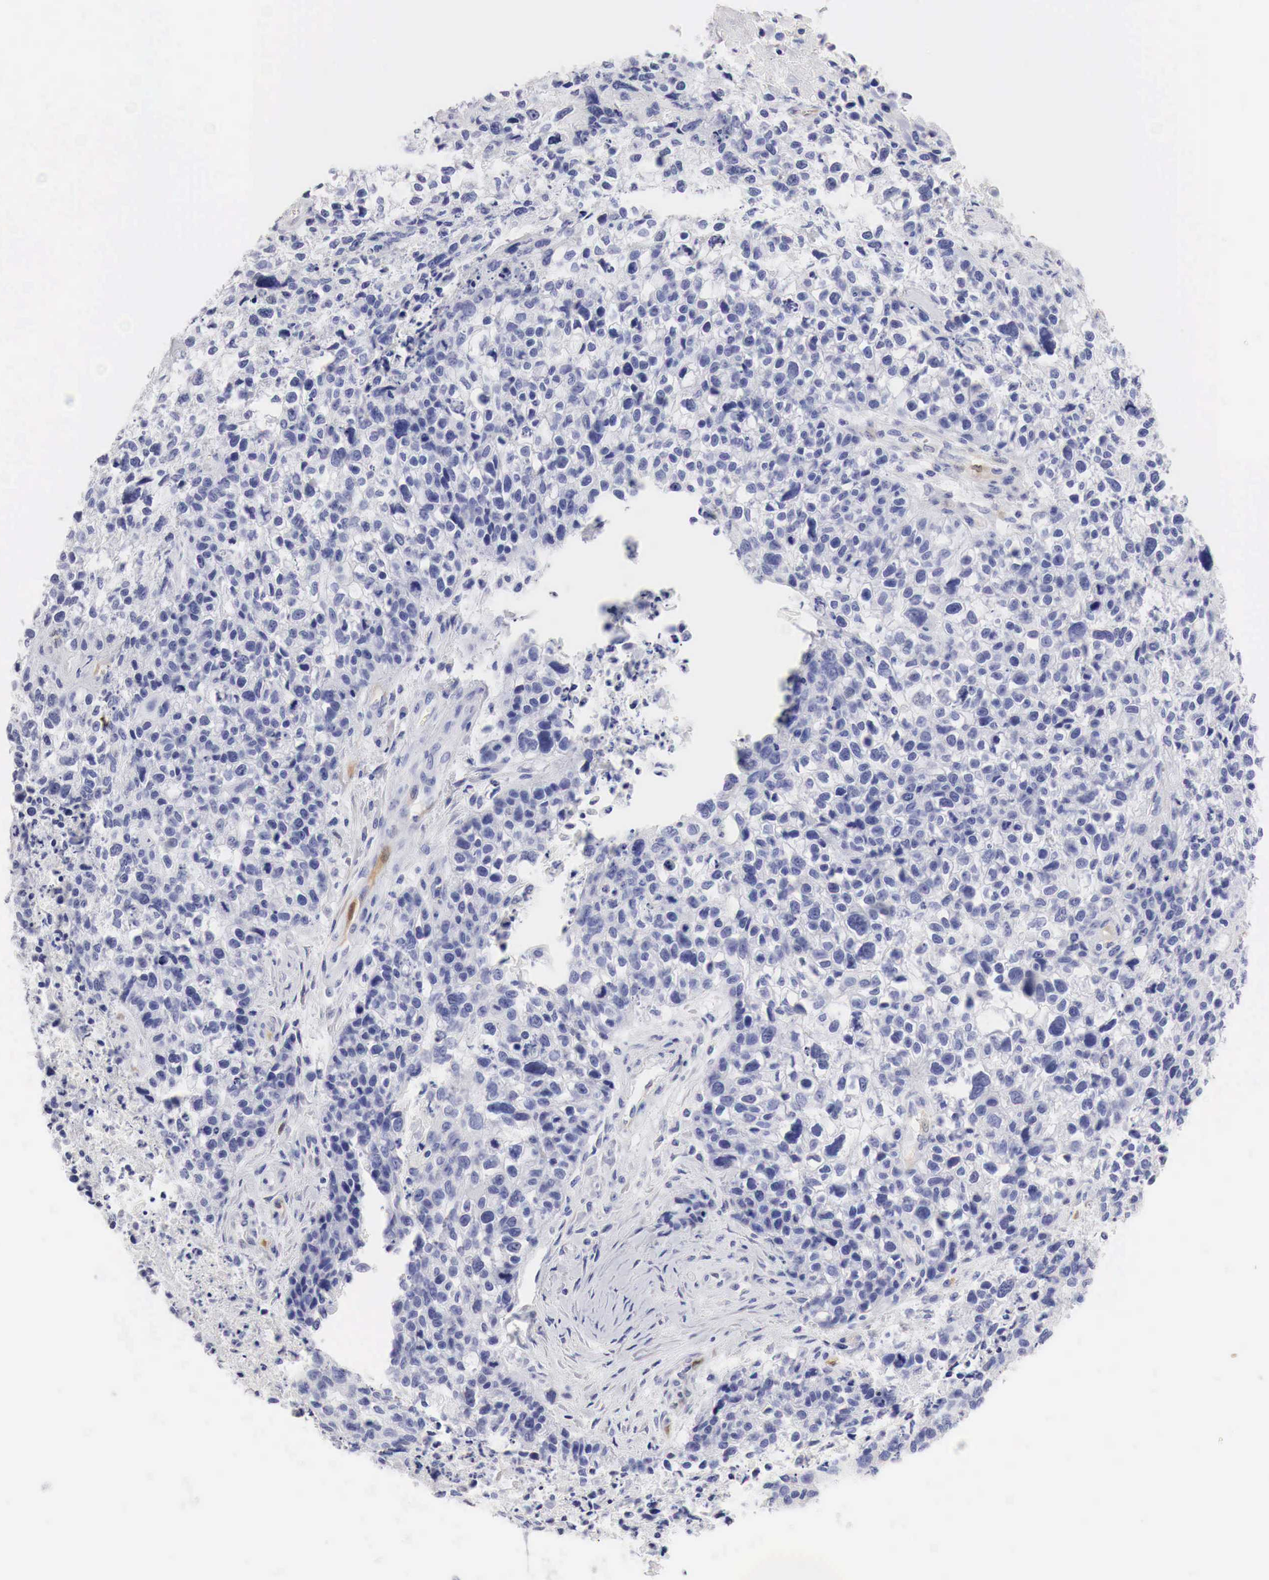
{"staining": {"intensity": "negative", "quantity": "none", "location": "none"}, "tissue": "lung cancer", "cell_type": "Tumor cells", "image_type": "cancer", "snomed": [{"axis": "morphology", "description": "Squamous cell carcinoma, NOS"}, {"axis": "topography", "description": "Lymph node"}, {"axis": "topography", "description": "Lung"}], "caption": "DAB immunohistochemical staining of lung squamous cell carcinoma shows no significant expression in tumor cells.", "gene": "CDKN2A", "patient": {"sex": "male", "age": 74}}